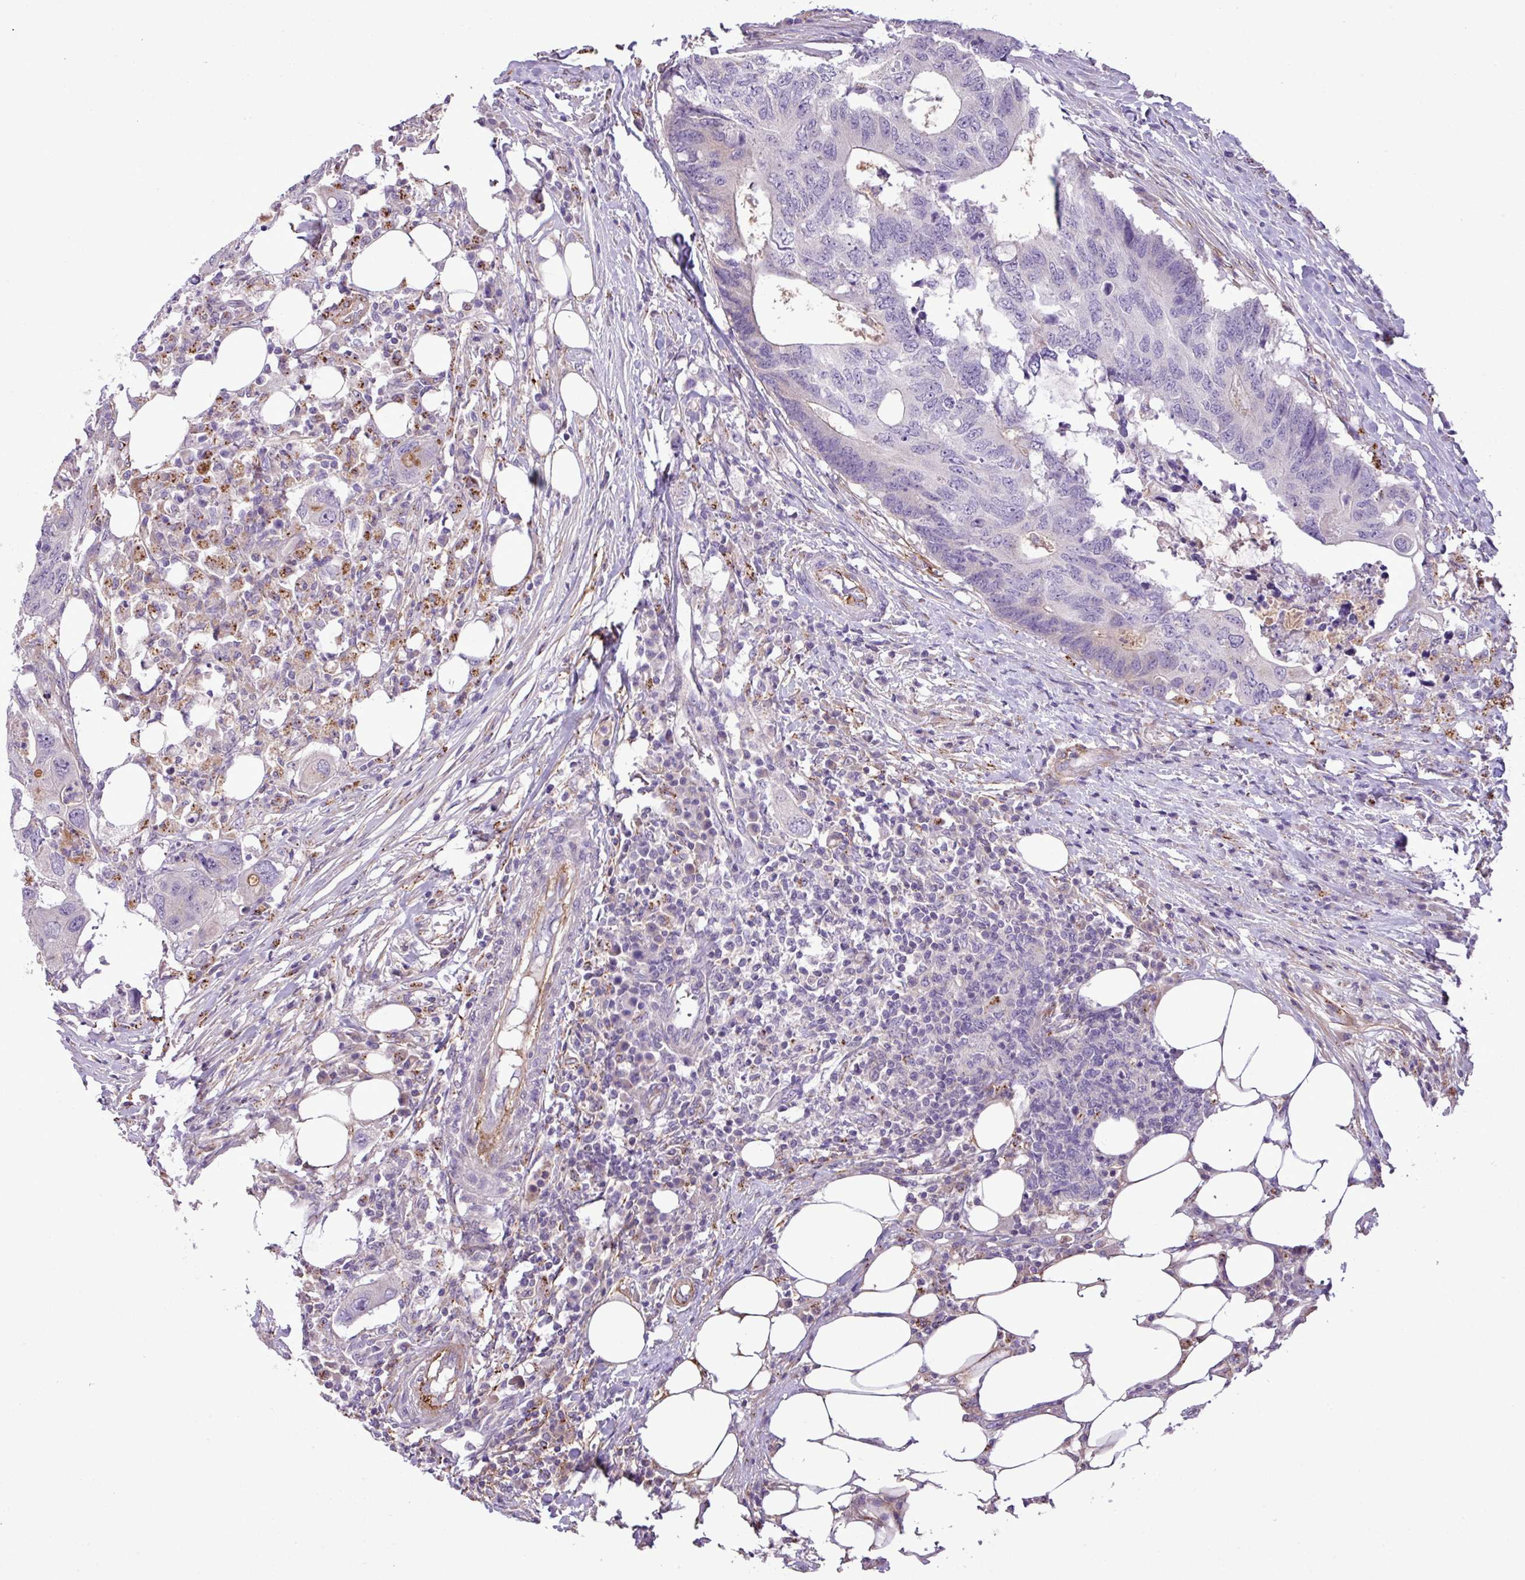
{"staining": {"intensity": "negative", "quantity": "none", "location": "none"}, "tissue": "colorectal cancer", "cell_type": "Tumor cells", "image_type": "cancer", "snomed": [{"axis": "morphology", "description": "Adenocarcinoma, NOS"}, {"axis": "topography", "description": "Colon"}], "caption": "Immunohistochemical staining of human colorectal cancer demonstrates no significant expression in tumor cells.", "gene": "CD248", "patient": {"sex": "male", "age": 71}}